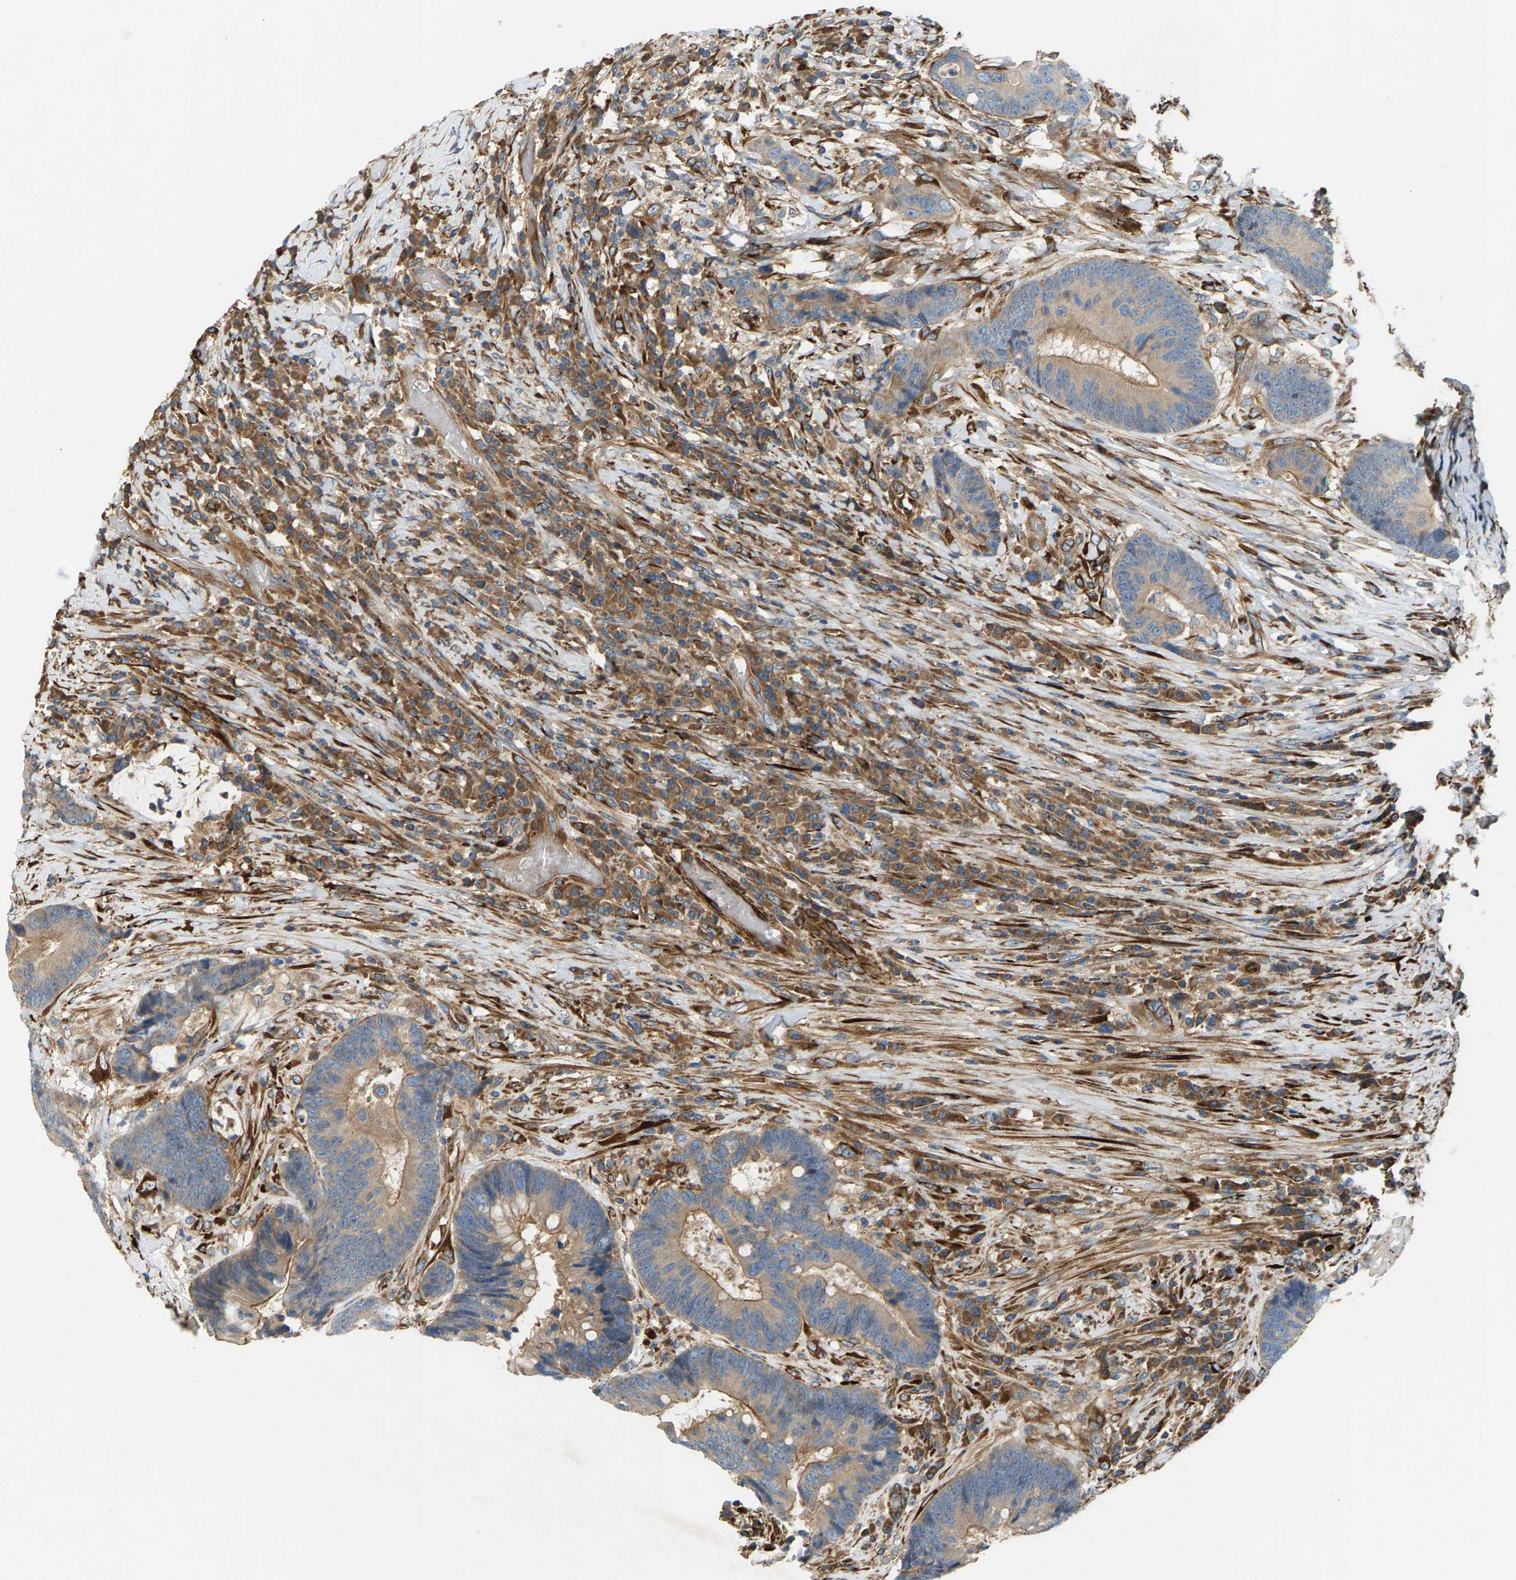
{"staining": {"intensity": "weak", "quantity": "25%-75%", "location": "cytoplasmic/membranous"}, "tissue": "colorectal cancer", "cell_type": "Tumor cells", "image_type": "cancer", "snomed": [{"axis": "morphology", "description": "Adenocarcinoma, NOS"}, {"axis": "topography", "description": "Rectum"}, {"axis": "topography", "description": "Anal"}], "caption": "High-power microscopy captured an immunohistochemistry (IHC) histopathology image of colorectal cancer (adenocarcinoma), revealing weak cytoplasmic/membranous expression in approximately 25%-75% of tumor cells. (DAB = brown stain, brightfield microscopy at high magnification).", "gene": "PDCL", "patient": {"sex": "female", "age": 89}}